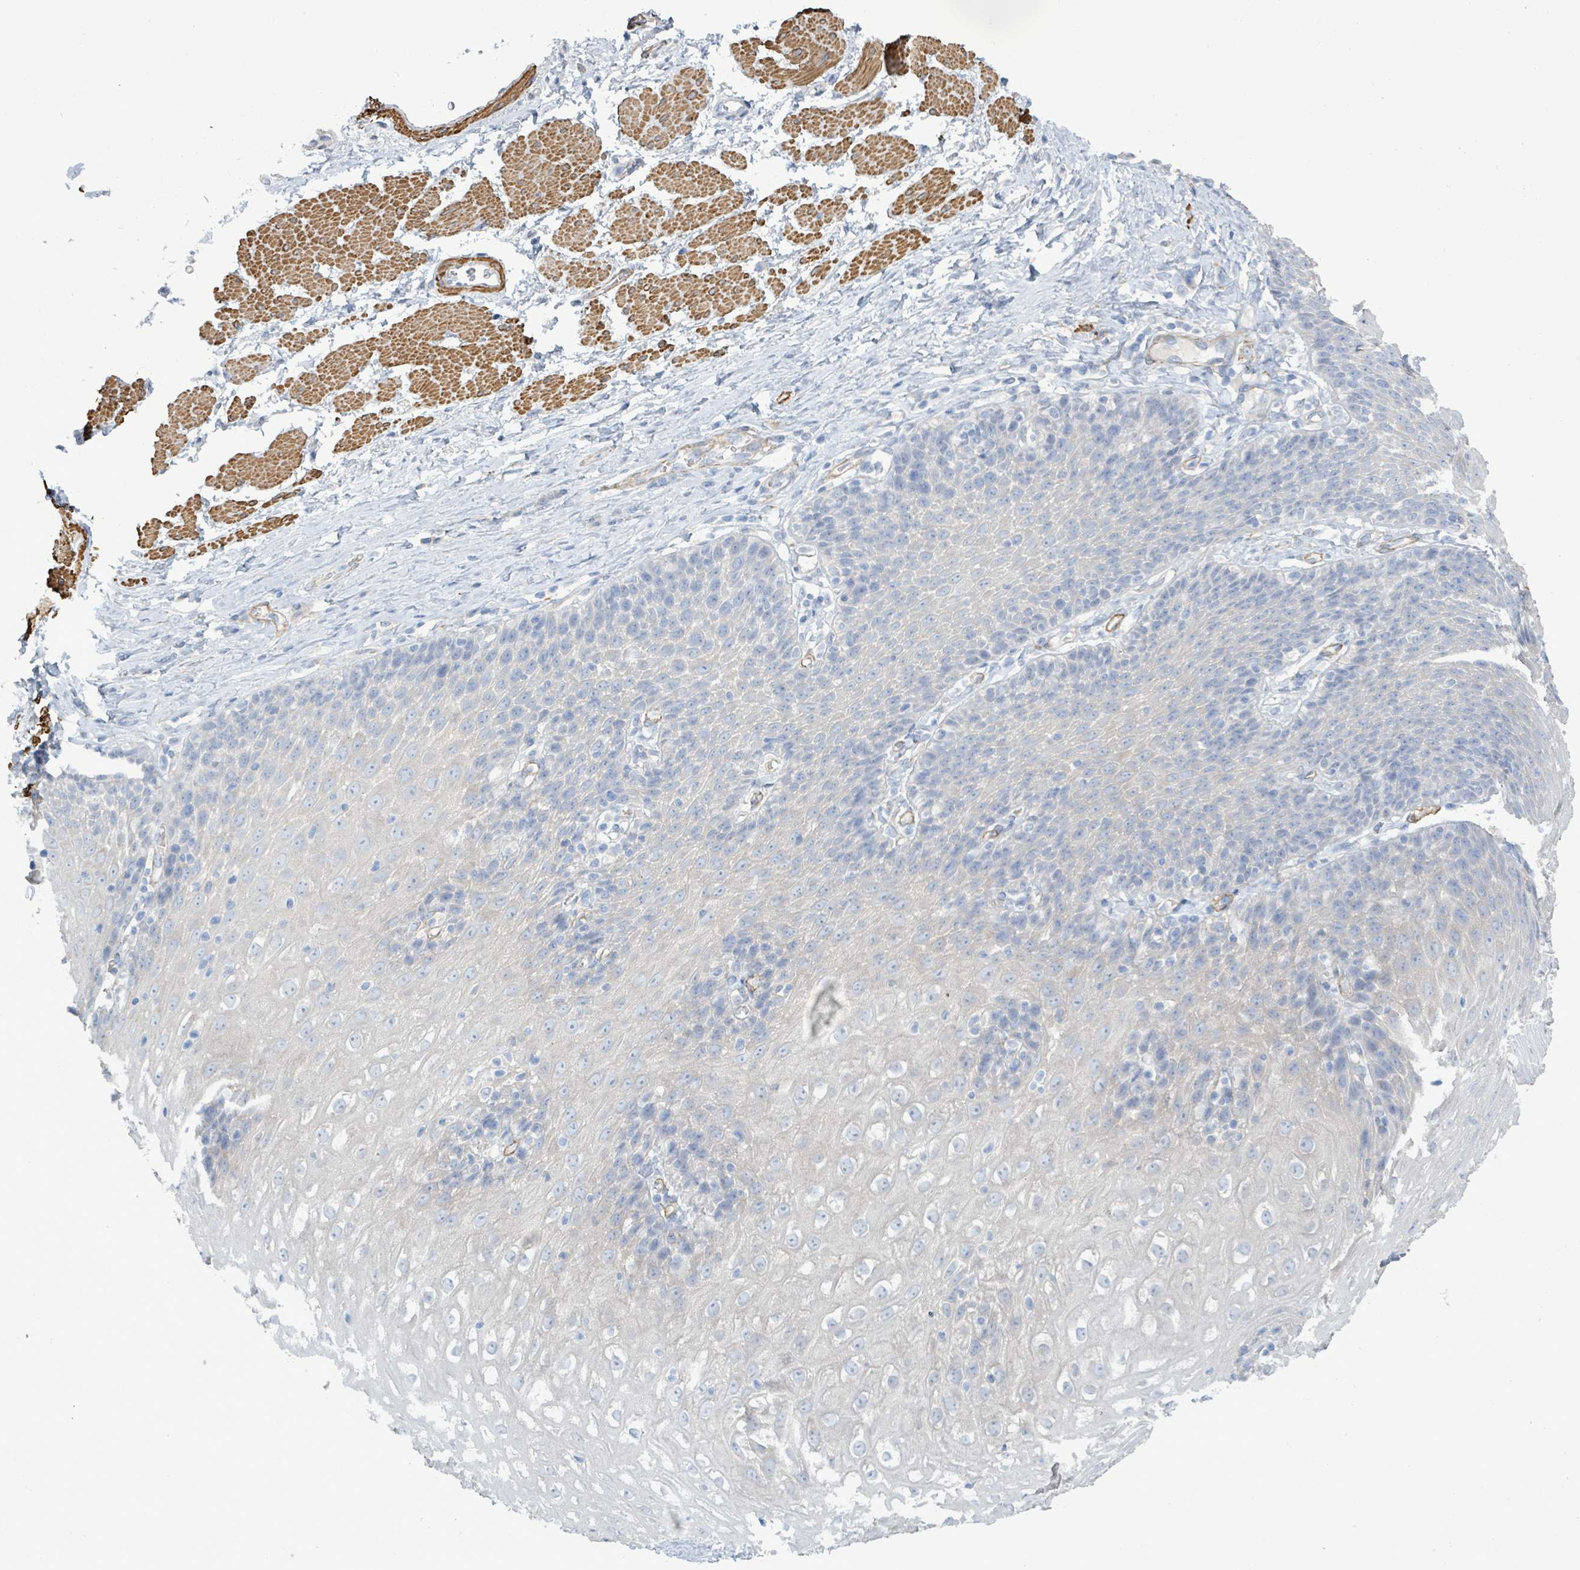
{"staining": {"intensity": "negative", "quantity": "none", "location": "none"}, "tissue": "esophagus", "cell_type": "Squamous epithelial cells", "image_type": "normal", "snomed": [{"axis": "morphology", "description": "Normal tissue, NOS"}, {"axis": "topography", "description": "Esophagus"}], "caption": "Immunohistochemistry micrograph of unremarkable esophagus: human esophagus stained with DAB reveals no significant protein staining in squamous epithelial cells. (DAB IHC, high magnification).", "gene": "DMRTC1B", "patient": {"sex": "female", "age": 61}}